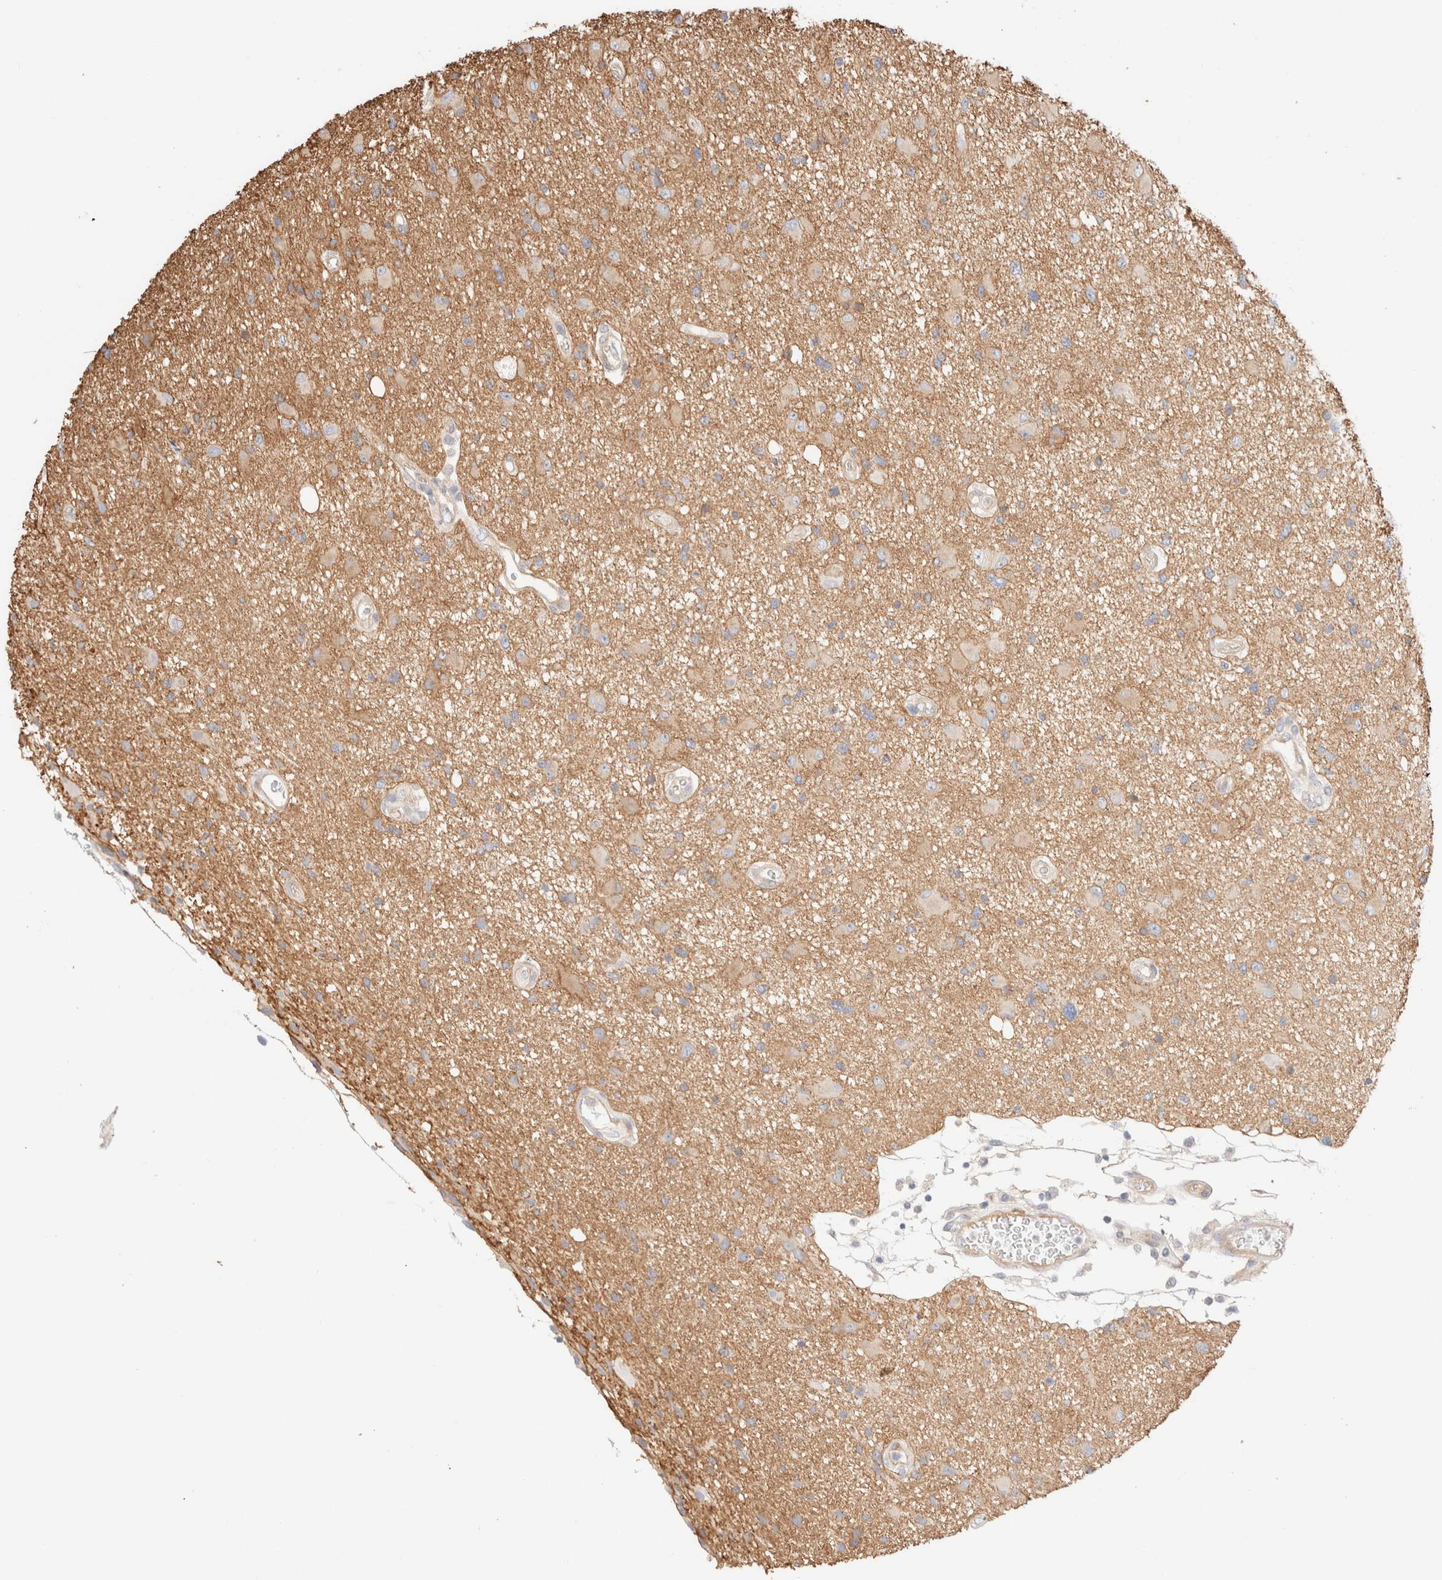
{"staining": {"intensity": "weak", "quantity": "25%-75%", "location": "cytoplasmic/membranous"}, "tissue": "glioma", "cell_type": "Tumor cells", "image_type": "cancer", "snomed": [{"axis": "morphology", "description": "Glioma, malignant, High grade"}, {"axis": "topography", "description": "Brain"}], "caption": "Immunohistochemistry photomicrograph of neoplastic tissue: glioma stained using IHC exhibits low levels of weak protein expression localized specifically in the cytoplasmic/membranous of tumor cells, appearing as a cytoplasmic/membranous brown color.", "gene": "NIBAN2", "patient": {"sex": "male", "age": 33}}